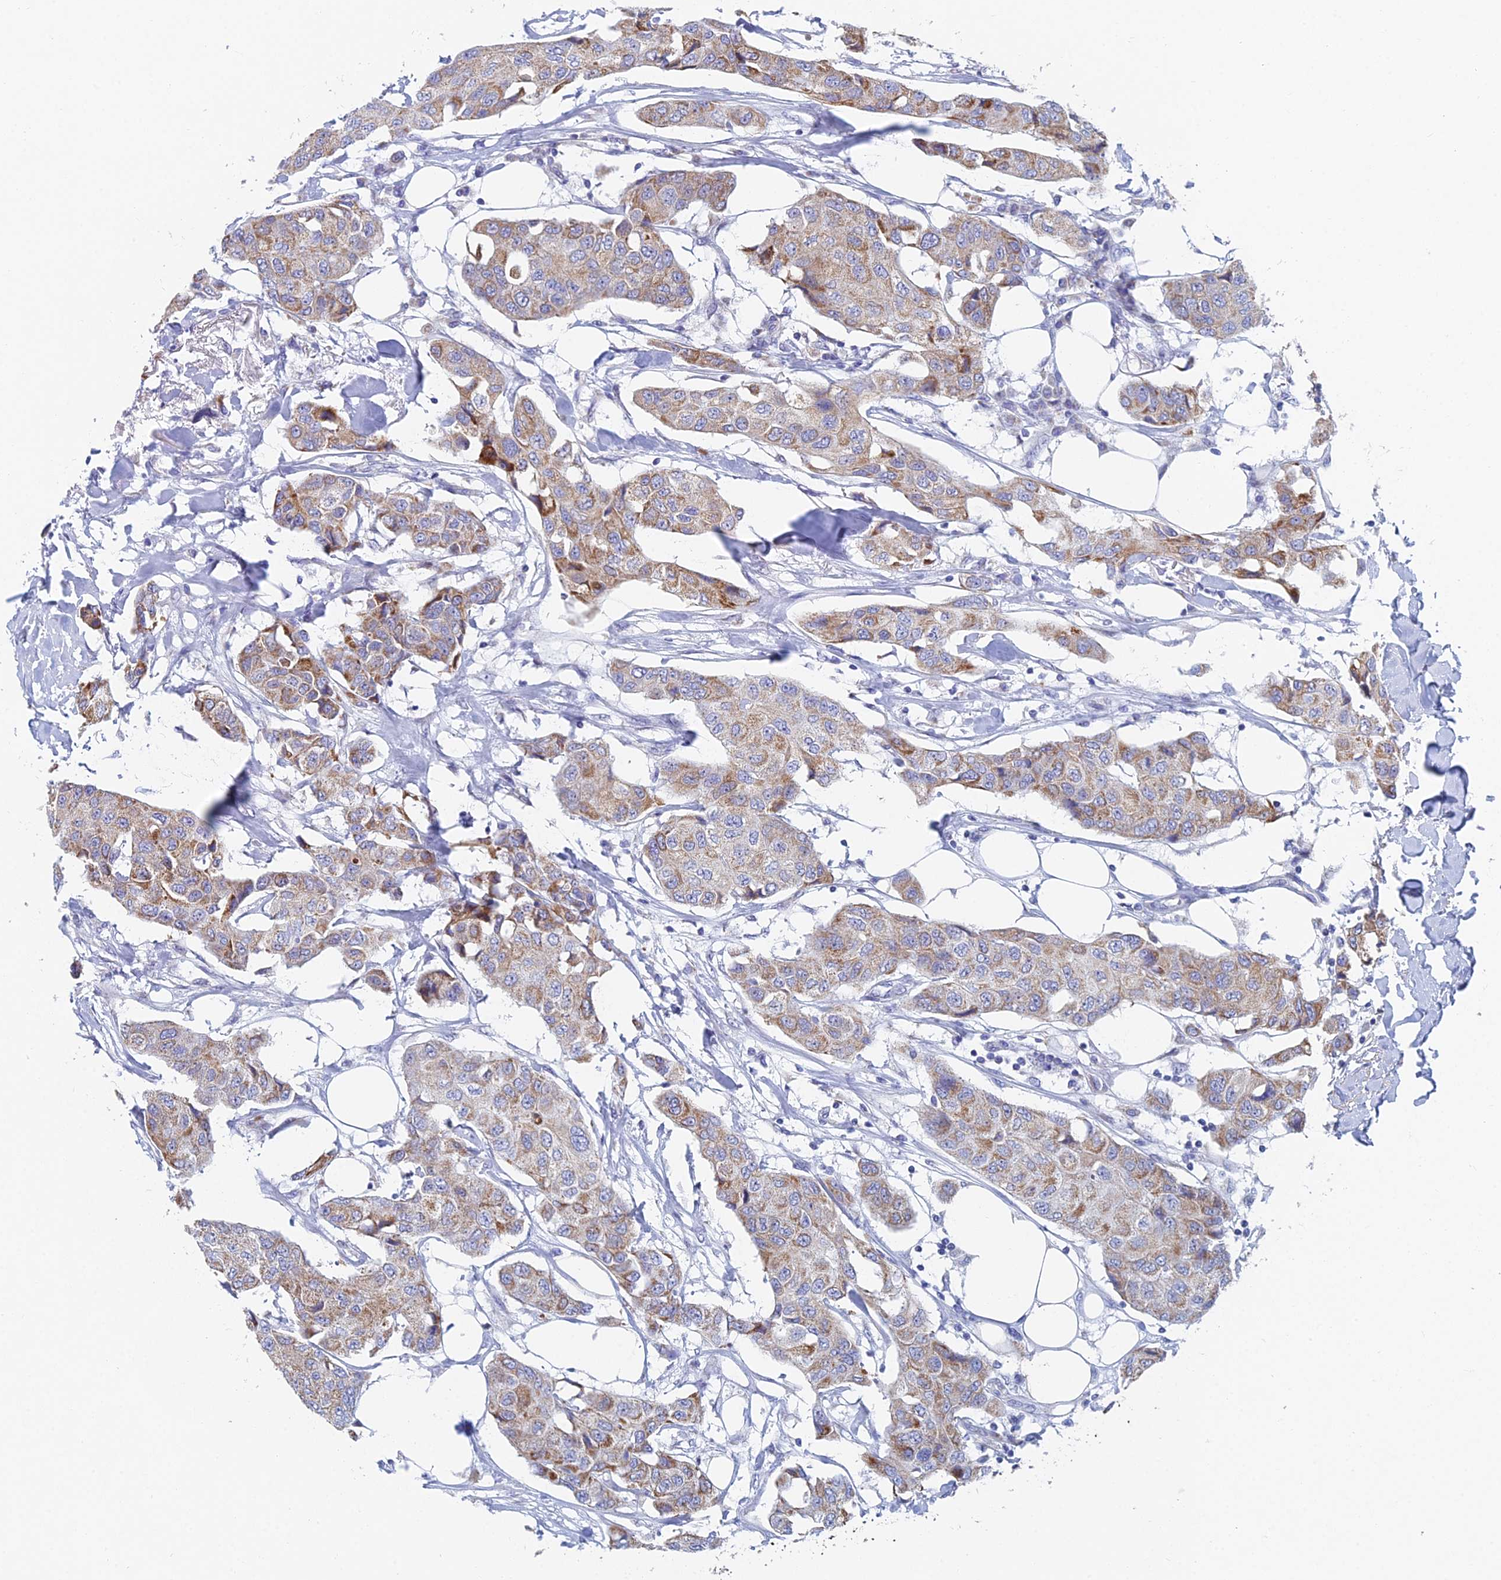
{"staining": {"intensity": "moderate", "quantity": "25%-75%", "location": "cytoplasmic/membranous"}, "tissue": "breast cancer", "cell_type": "Tumor cells", "image_type": "cancer", "snomed": [{"axis": "morphology", "description": "Duct carcinoma"}, {"axis": "topography", "description": "Breast"}], "caption": "A high-resolution photomicrograph shows immunohistochemistry (IHC) staining of breast infiltrating ductal carcinoma, which exhibits moderate cytoplasmic/membranous expression in approximately 25%-75% of tumor cells. (DAB (3,3'-diaminobenzidine) IHC, brown staining for protein, blue staining for nuclei).", "gene": "ACSM1", "patient": {"sex": "female", "age": 80}}